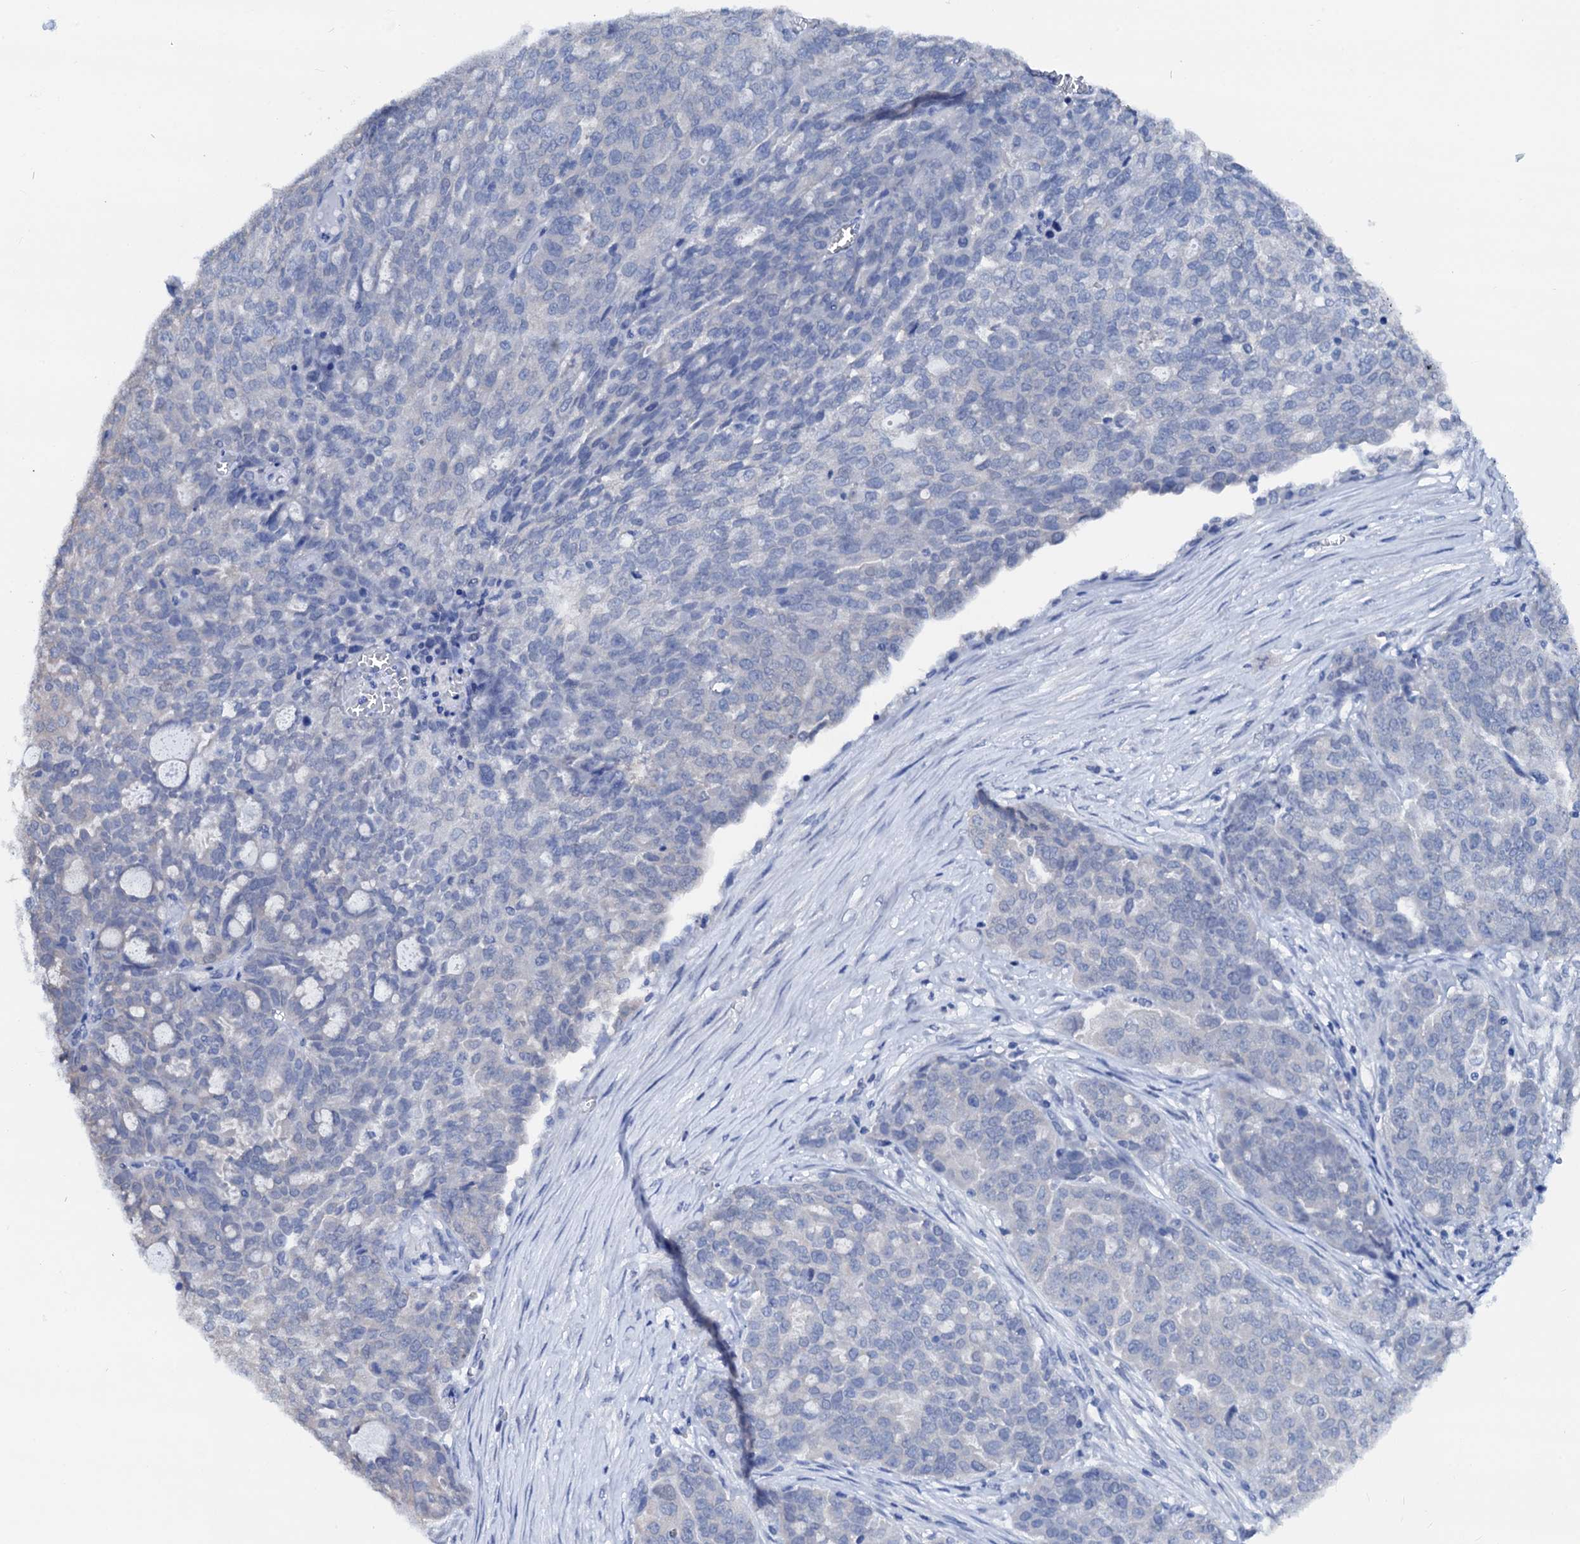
{"staining": {"intensity": "negative", "quantity": "none", "location": "none"}, "tissue": "ovarian cancer", "cell_type": "Tumor cells", "image_type": "cancer", "snomed": [{"axis": "morphology", "description": "Cystadenocarcinoma, serous, NOS"}, {"axis": "topography", "description": "Soft tissue"}, {"axis": "topography", "description": "Ovary"}], "caption": "Immunohistochemical staining of serous cystadenocarcinoma (ovarian) displays no significant positivity in tumor cells. Nuclei are stained in blue.", "gene": "CSN2", "patient": {"sex": "female", "age": 57}}